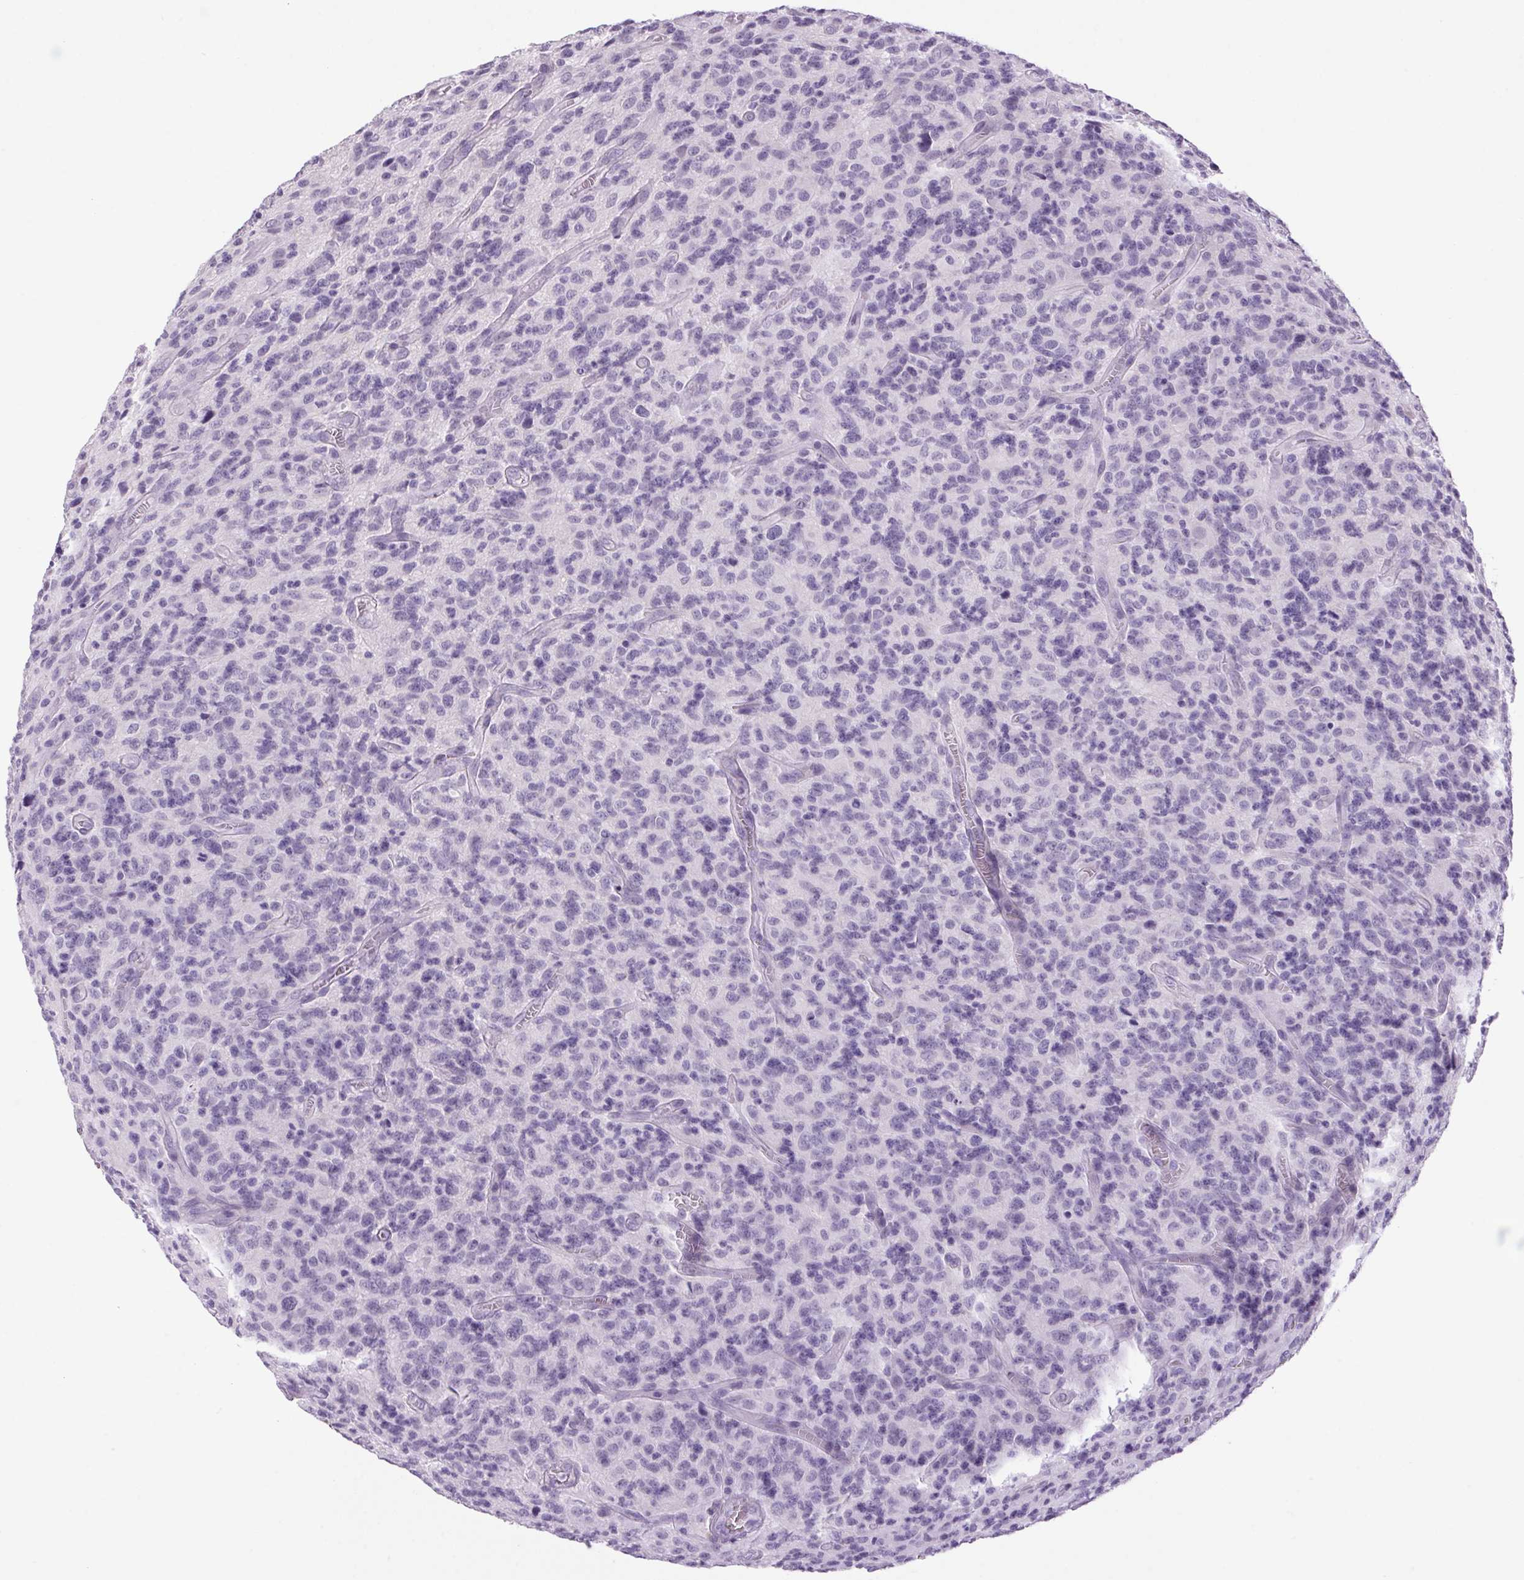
{"staining": {"intensity": "negative", "quantity": "none", "location": "none"}, "tissue": "glioma", "cell_type": "Tumor cells", "image_type": "cancer", "snomed": [{"axis": "morphology", "description": "Glioma, malignant, High grade"}, {"axis": "topography", "description": "Brain"}], "caption": "This is an immunohistochemistry (IHC) photomicrograph of human glioma. There is no staining in tumor cells.", "gene": "VWA3B", "patient": {"sex": "male", "age": 76}}